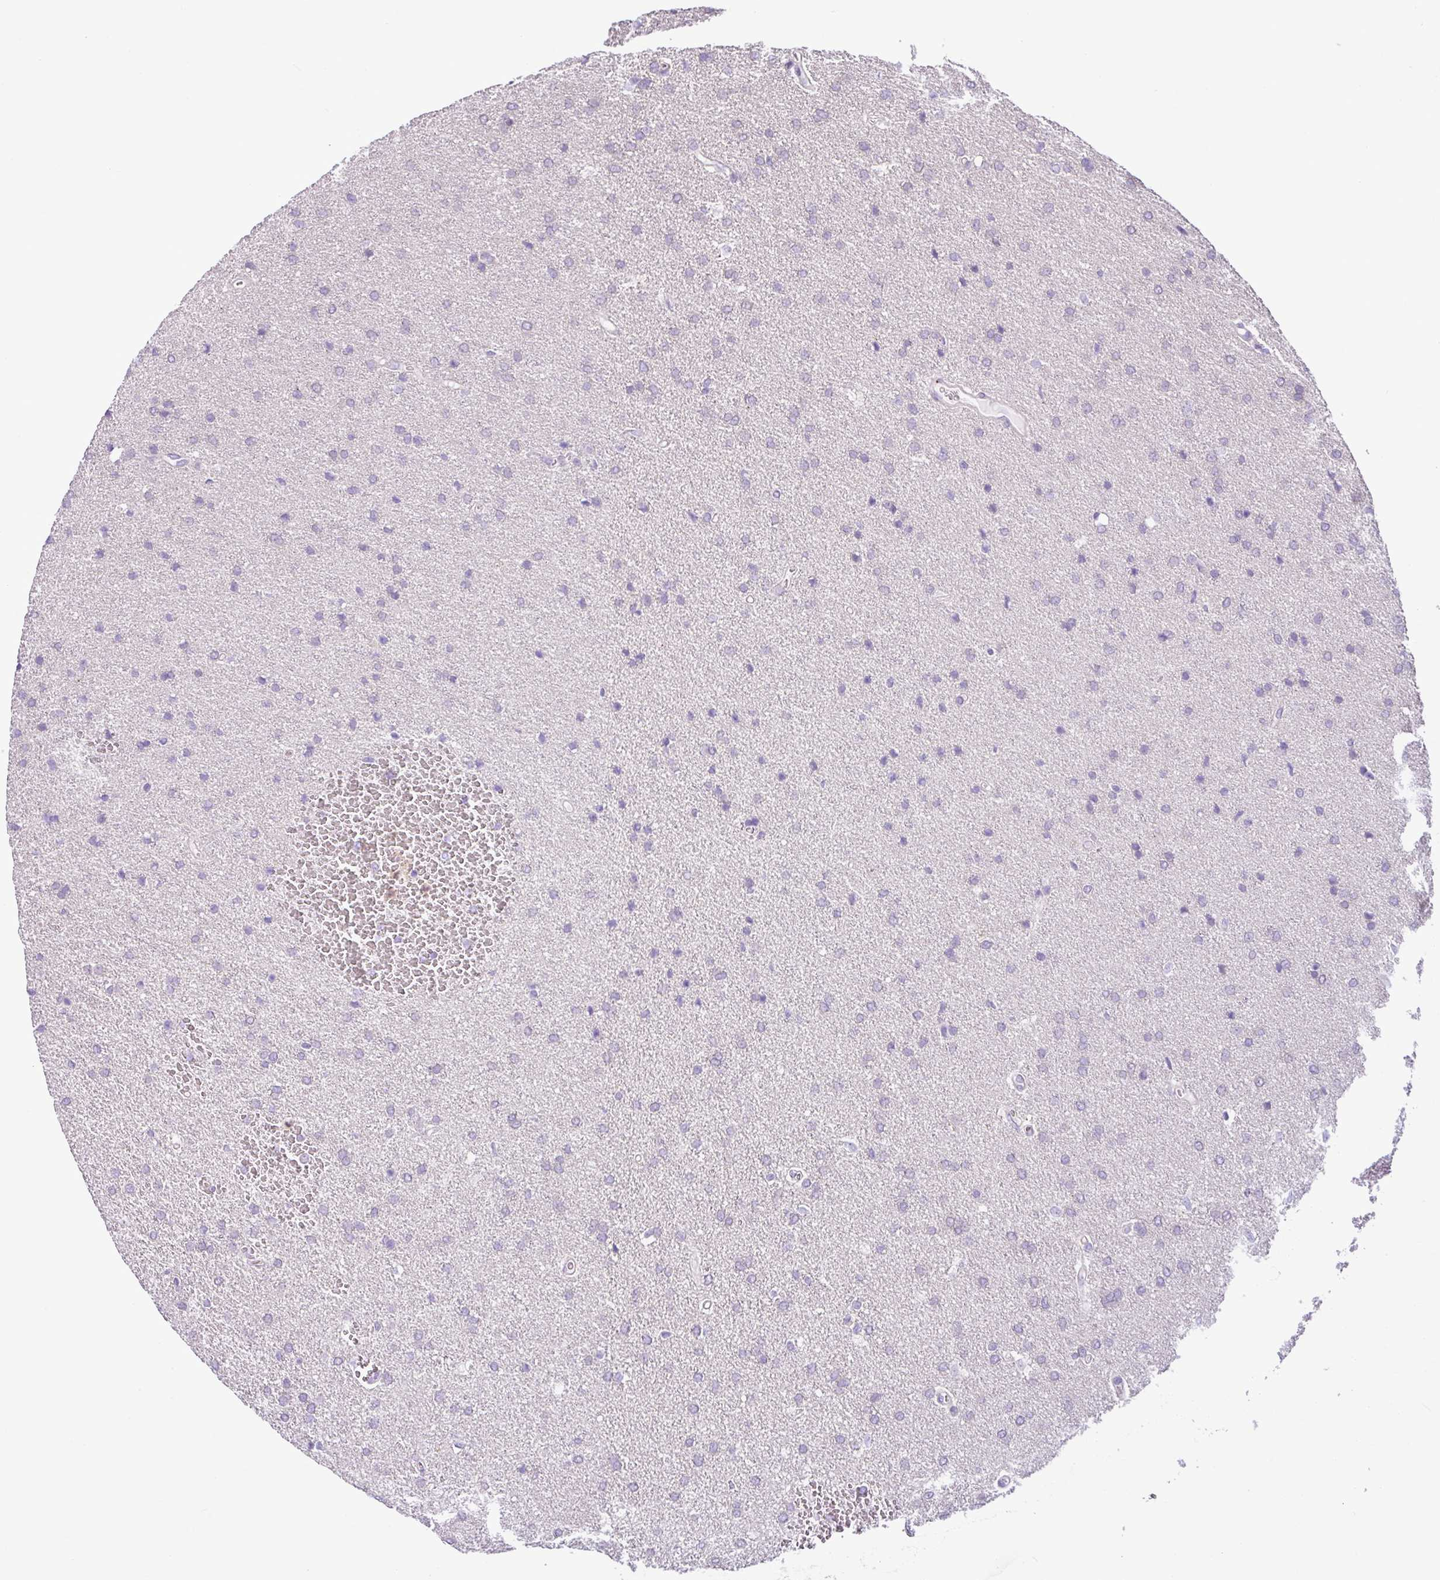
{"staining": {"intensity": "negative", "quantity": "none", "location": "none"}, "tissue": "glioma", "cell_type": "Tumor cells", "image_type": "cancer", "snomed": [{"axis": "morphology", "description": "Glioma, malignant, Low grade"}, {"axis": "topography", "description": "Brain"}], "caption": "High magnification brightfield microscopy of glioma stained with DAB (3,3'-diaminobenzidine) (brown) and counterstained with hematoxylin (blue): tumor cells show no significant staining.", "gene": "TONSL", "patient": {"sex": "female", "age": 34}}